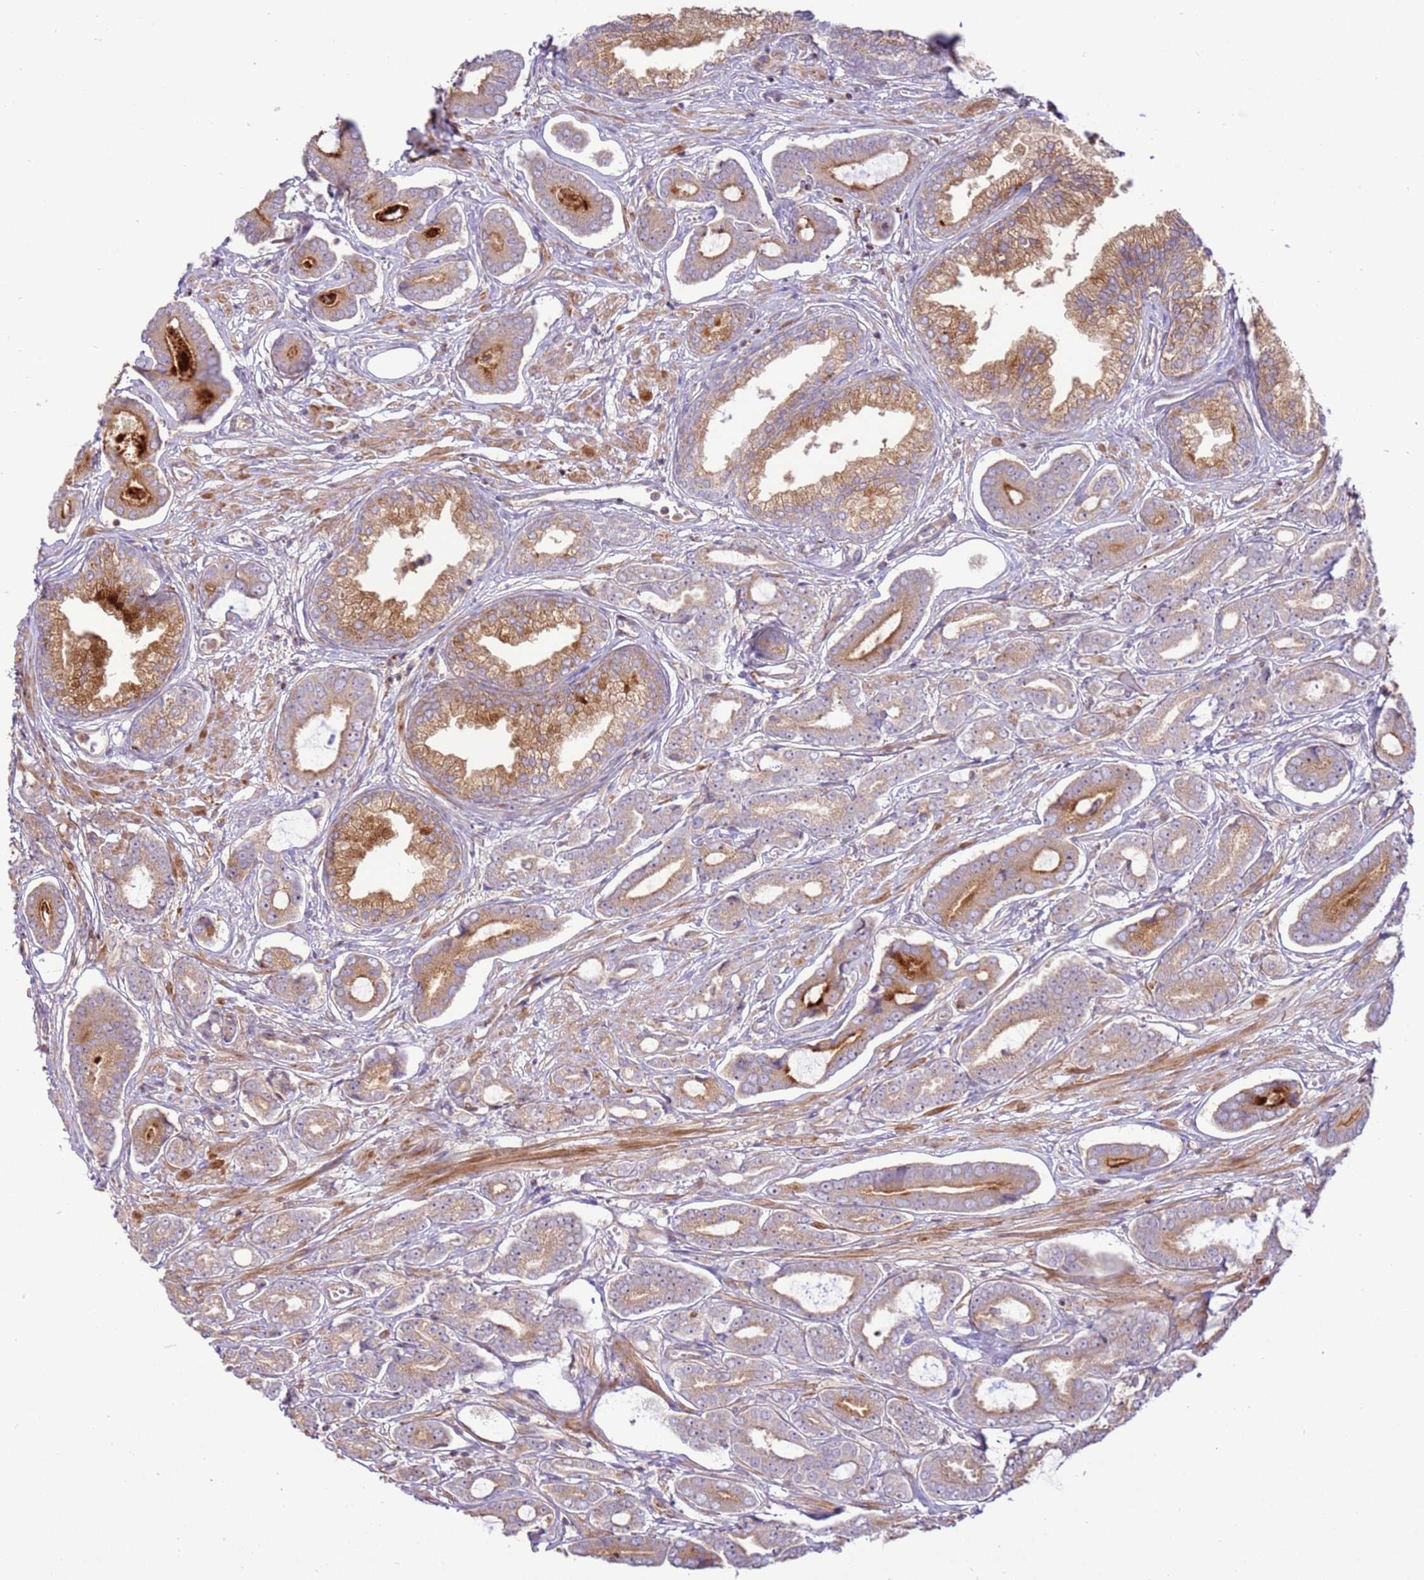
{"staining": {"intensity": "moderate", "quantity": "25%-75%", "location": "cytoplasmic/membranous"}, "tissue": "prostate cancer", "cell_type": "Tumor cells", "image_type": "cancer", "snomed": [{"axis": "morphology", "description": "Adenocarcinoma, NOS"}, {"axis": "topography", "description": "Prostate and seminal vesicle, NOS"}], "caption": "High-power microscopy captured an immunohistochemistry (IHC) histopathology image of prostate cancer (adenocarcinoma), revealing moderate cytoplasmic/membranous expression in approximately 25%-75% of tumor cells. (Stains: DAB (3,3'-diaminobenzidine) in brown, nuclei in blue, Microscopy: brightfield microscopy at high magnification).", "gene": "ZNF624", "patient": {"sex": "male", "age": 76}}